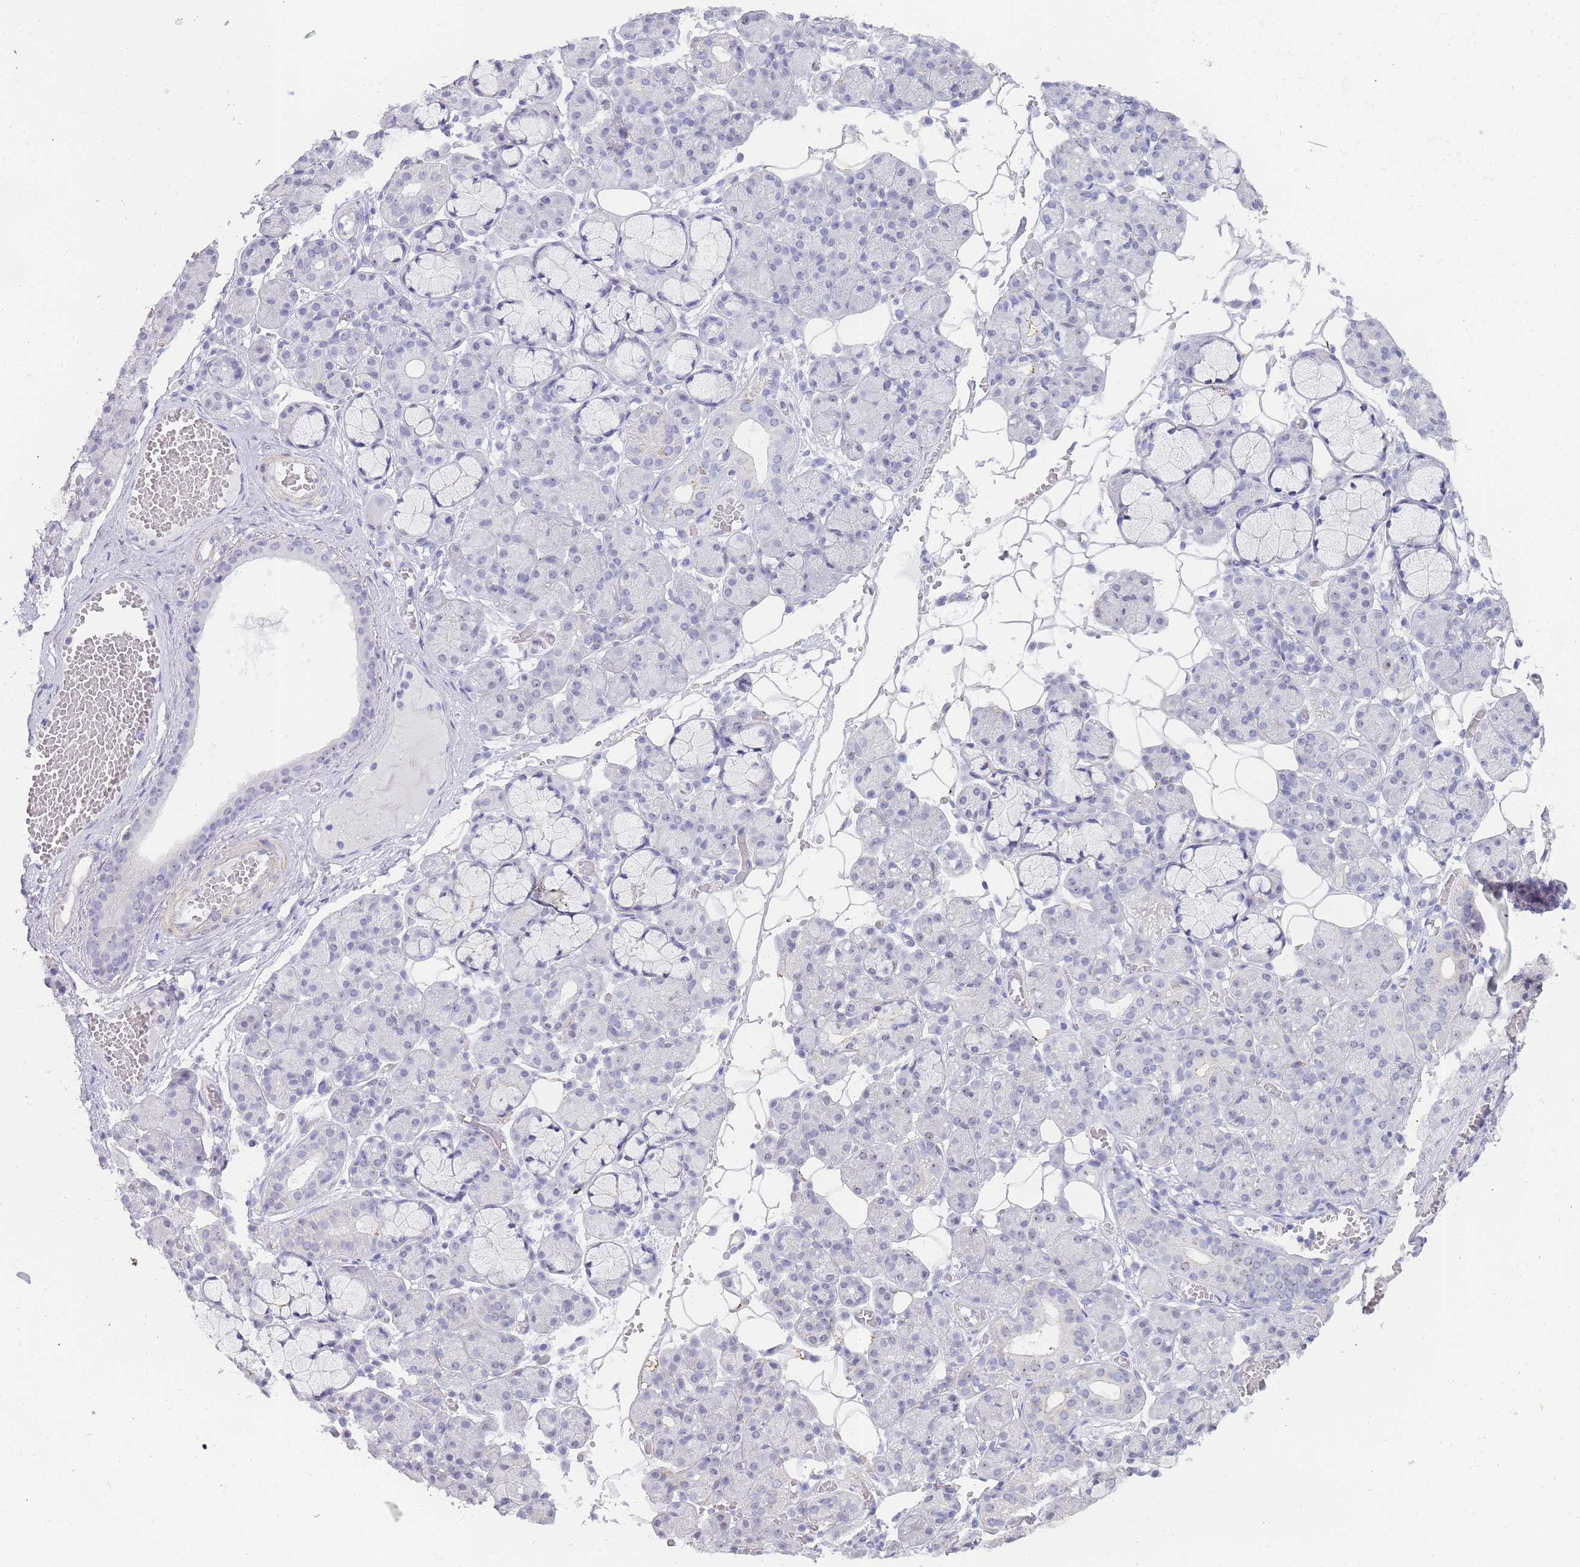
{"staining": {"intensity": "weak", "quantity": "<25%", "location": "nuclear"}, "tissue": "salivary gland", "cell_type": "Glandular cells", "image_type": "normal", "snomed": [{"axis": "morphology", "description": "Normal tissue, NOS"}, {"axis": "topography", "description": "Salivary gland"}], "caption": "Immunohistochemistry image of normal salivary gland: salivary gland stained with DAB reveals no significant protein positivity in glandular cells.", "gene": "NOP14", "patient": {"sex": "male", "age": 63}}